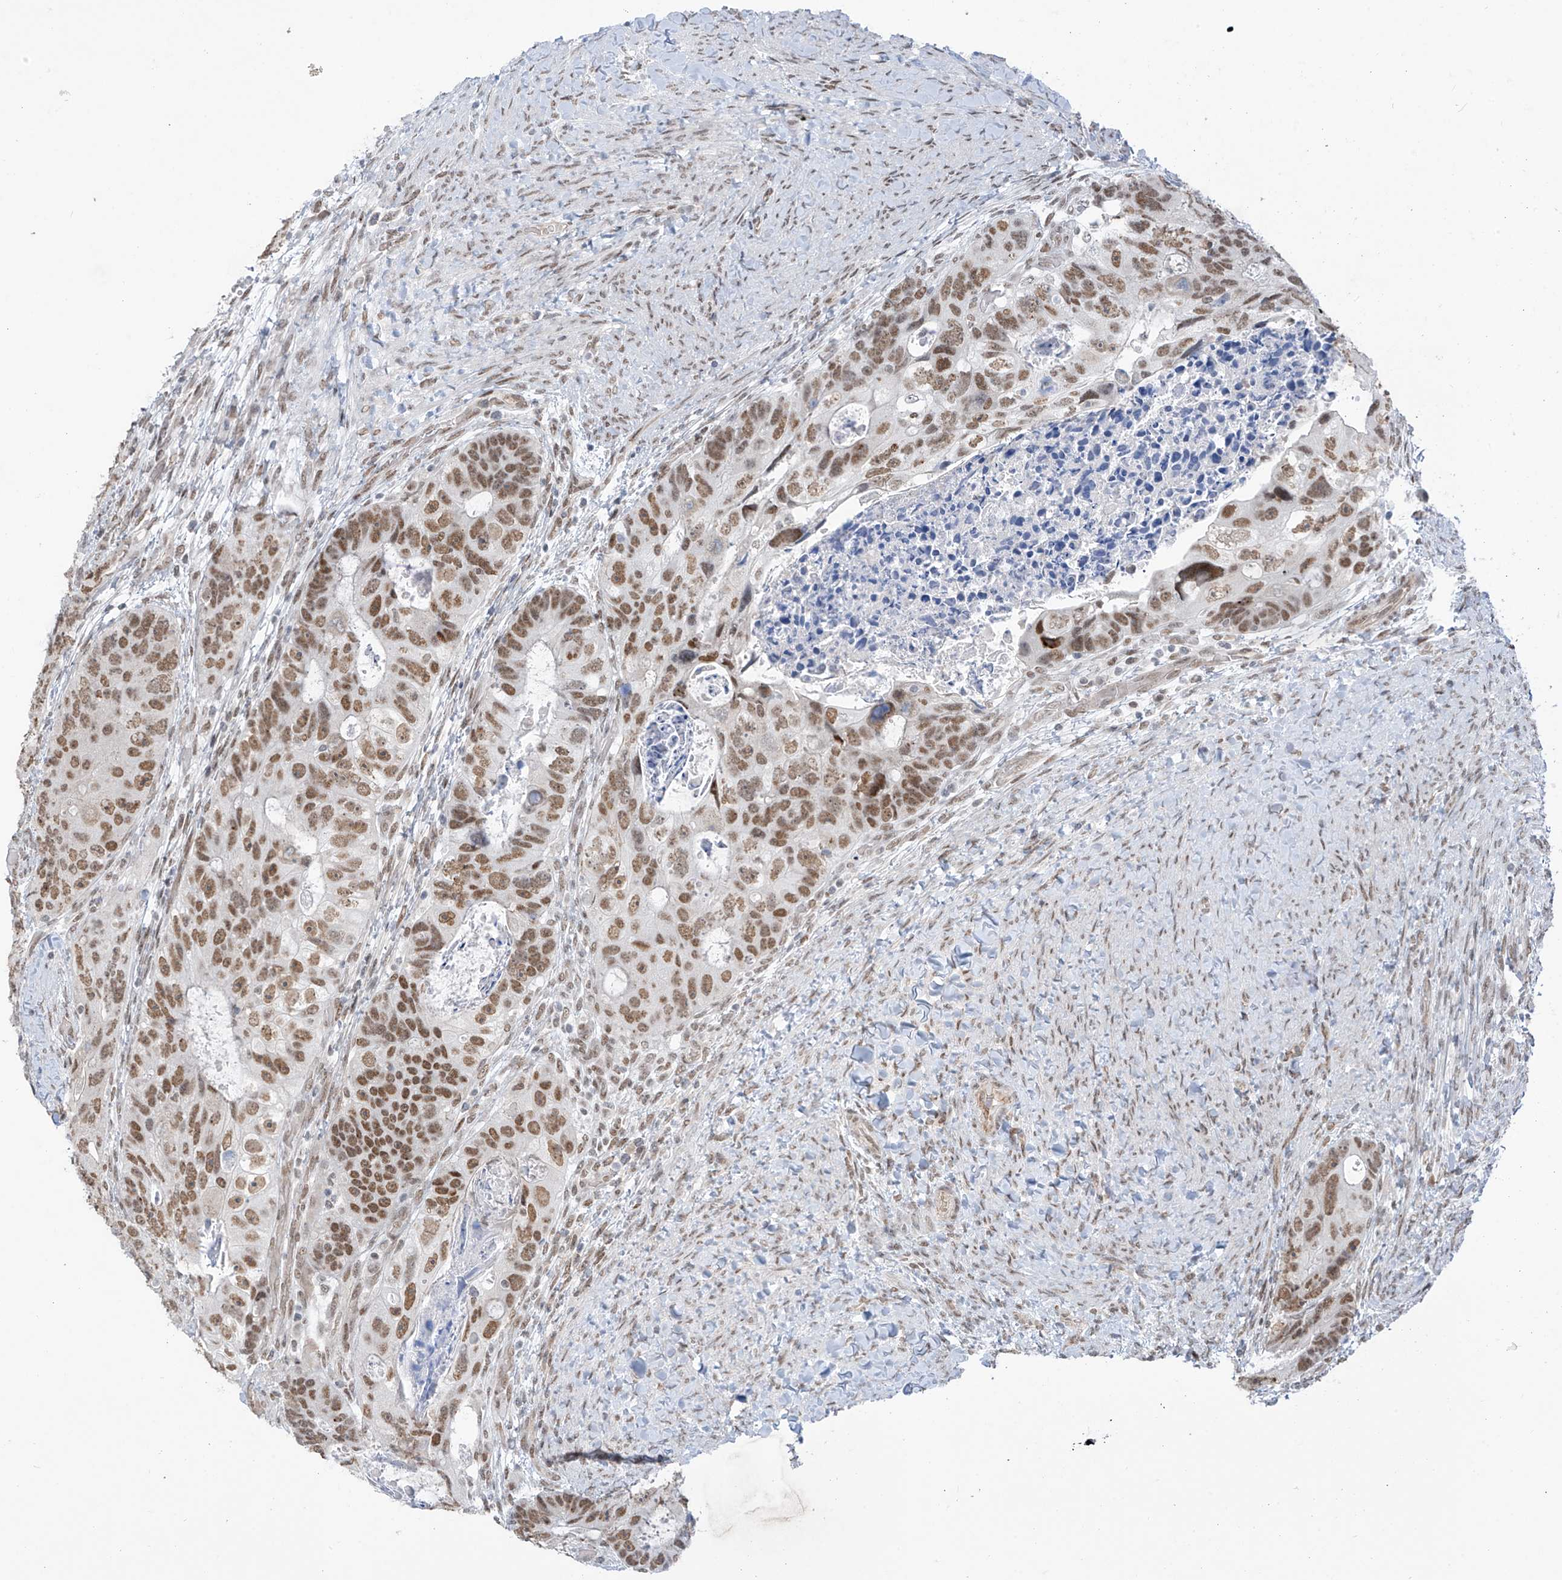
{"staining": {"intensity": "moderate", "quantity": ">75%", "location": "nuclear"}, "tissue": "colorectal cancer", "cell_type": "Tumor cells", "image_type": "cancer", "snomed": [{"axis": "morphology", "description": "Adenocarcinoma, NOS"}, {"axis": "topography", "description": "Rectum"}], "caption": "Immunohistochemical staining of colorectal cancer reveals moderate nuclear protein expression in approximately >75% of tumor cells.", "gene": "MCM9", "patient": {"sex": "male", "age": 59}}